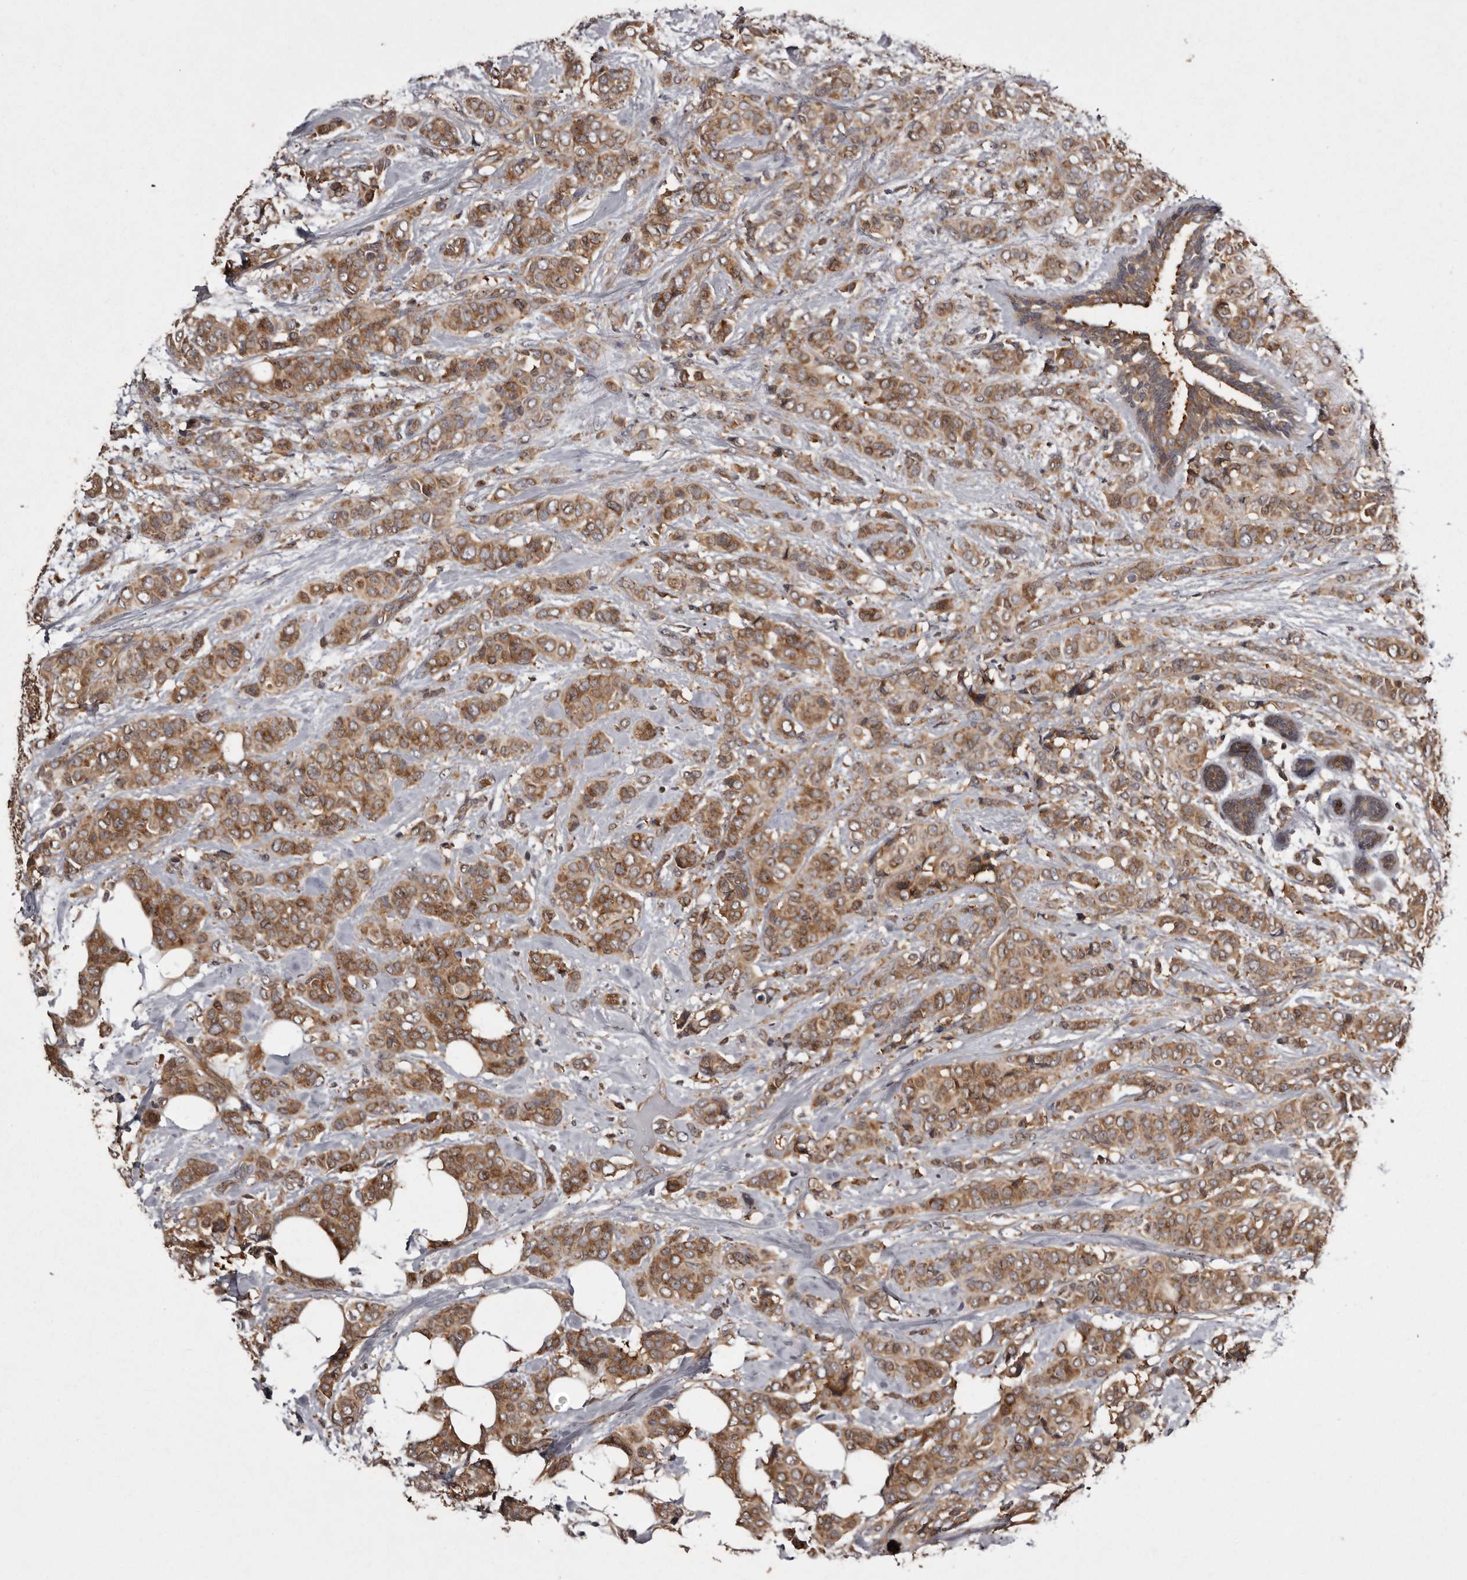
{"staining": {"intensity": "moderate", "quantity": ">75%", "location": "cytoplasmic/membranous"}, "tissue": "breast cancer", "cell_type": "Tumor cells", "image_type": "cancer", "snomed": [{"axis": "morphology", "description": "Lobular carcinoma"}, {"axis": "topography", "description": "Breast"}], "caption": "This histopathology image displays breast lobular carcinoma stained with immunohistochemistry (IHC) to label a protein in brown. The cytoplasmic/membranous of tumor cells show moderate positivity for the protein. Nuclei are counter-stained blue.", "gene": "DARS1", "patient": {"sex": "female", "age": 51}}